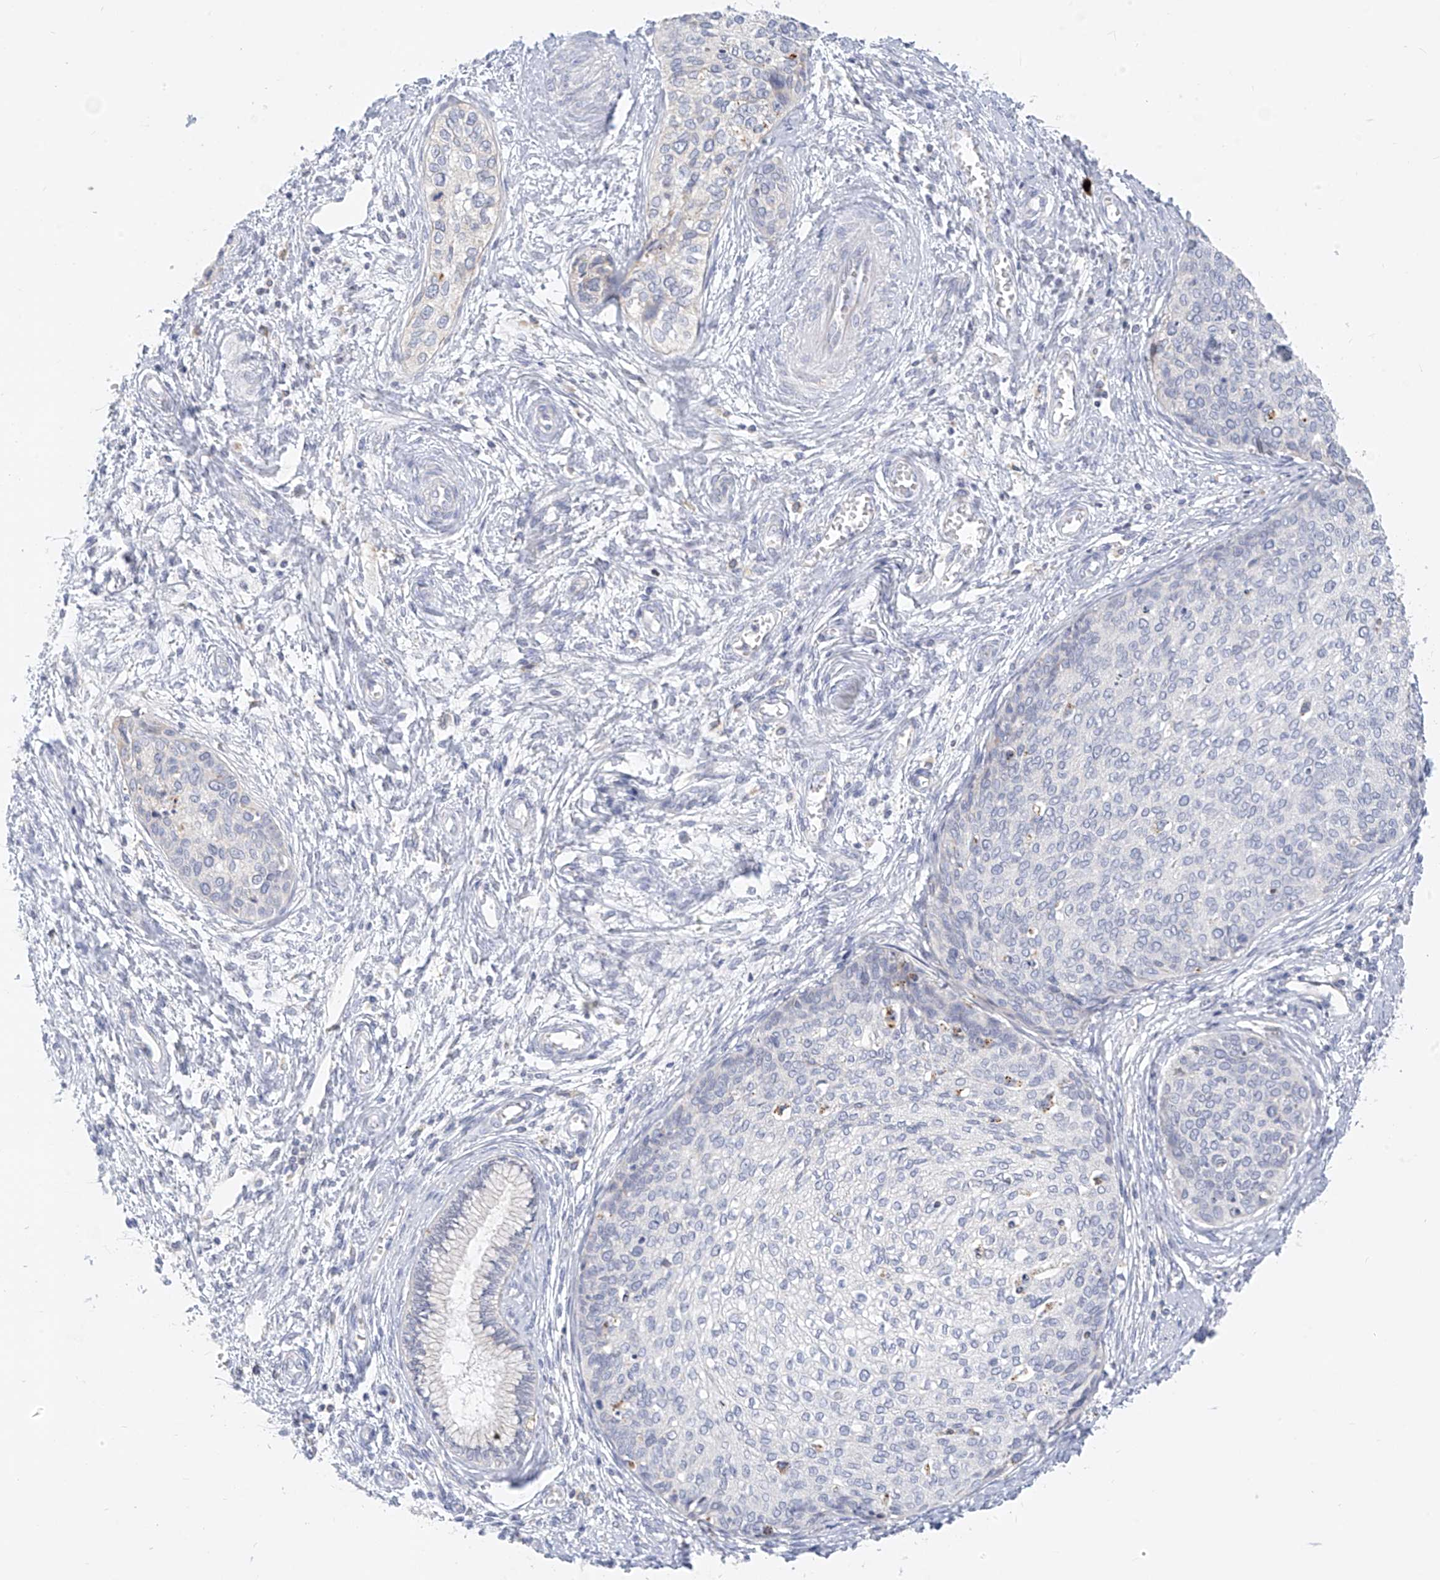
{"staining": {"intensity": "negative", "quantity": "none", "location": "none"}, "tissue": "cervical cancer", "cell_type": "Tumor cells", "image_type": "cancer", "snomed": [{"axis": "morphology", "description": "Squamous cell carcinoma, NOS"}, {"axis": "topography", "description": "Cervix"}], "caption": "This is a photomicrograph of immunohistochemistry (IHC) staining of cervical cancer, which shows no expression in tumor cells. (Stains: DAB (3,3'-diaminobenzidine) immunohistochemistry (IHC) with hematoxylin counter stain, Microscopy: brightfield microscopy at high magnification).", "gene": "ZNF404", "patient": {"sex": "female", "age": 37}}